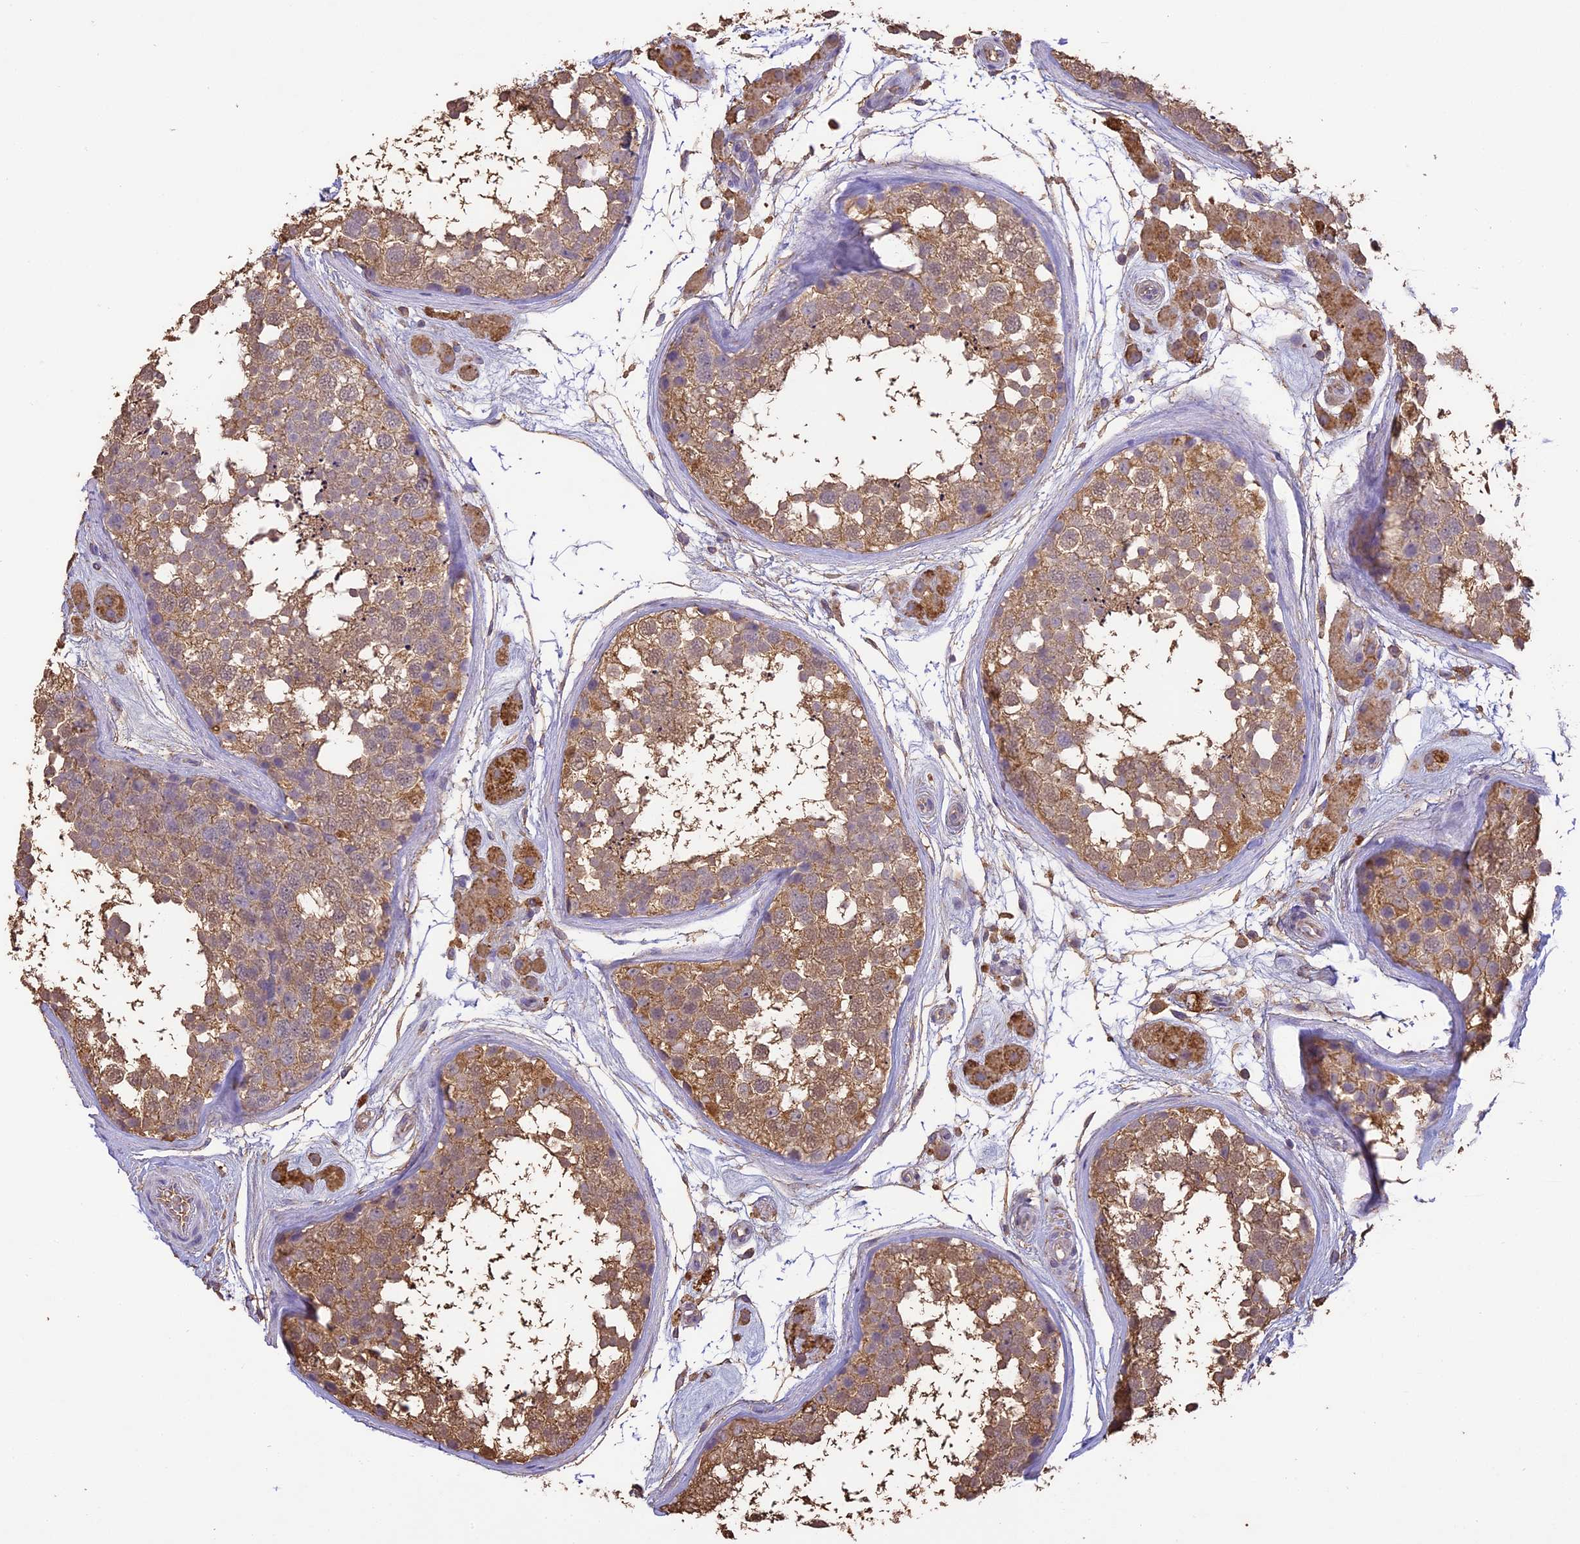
{"staining": {"intensity": "moderate", "quantity": "25%-75%", "location": "cytoplasmic/membranous"}, "tissue": "testis", "cell_type": "Cells in seminiferous ducts", "image_type": "normal", "snomed": [{"axis": "morphology", "description": "Normal tissue, NOS"}, {"axis": "topography", "description": "Testis"}], "caption": "IHC staining of normal testis, which exhibits medium levels of moderate cytoplasmic/membranous staining in about 25%-75% of cells in seminiferous ducts indicating moderate cytoplasmic/membranous protein positivity. The staining was performed using DAB (3,3'-diaminobenzidine) (brown) for protein detection and nuclei were counterstained in hematoxylin (blue).", "gene": "ARHGAP19", "patient": {"sex": "male", "age": 56}}